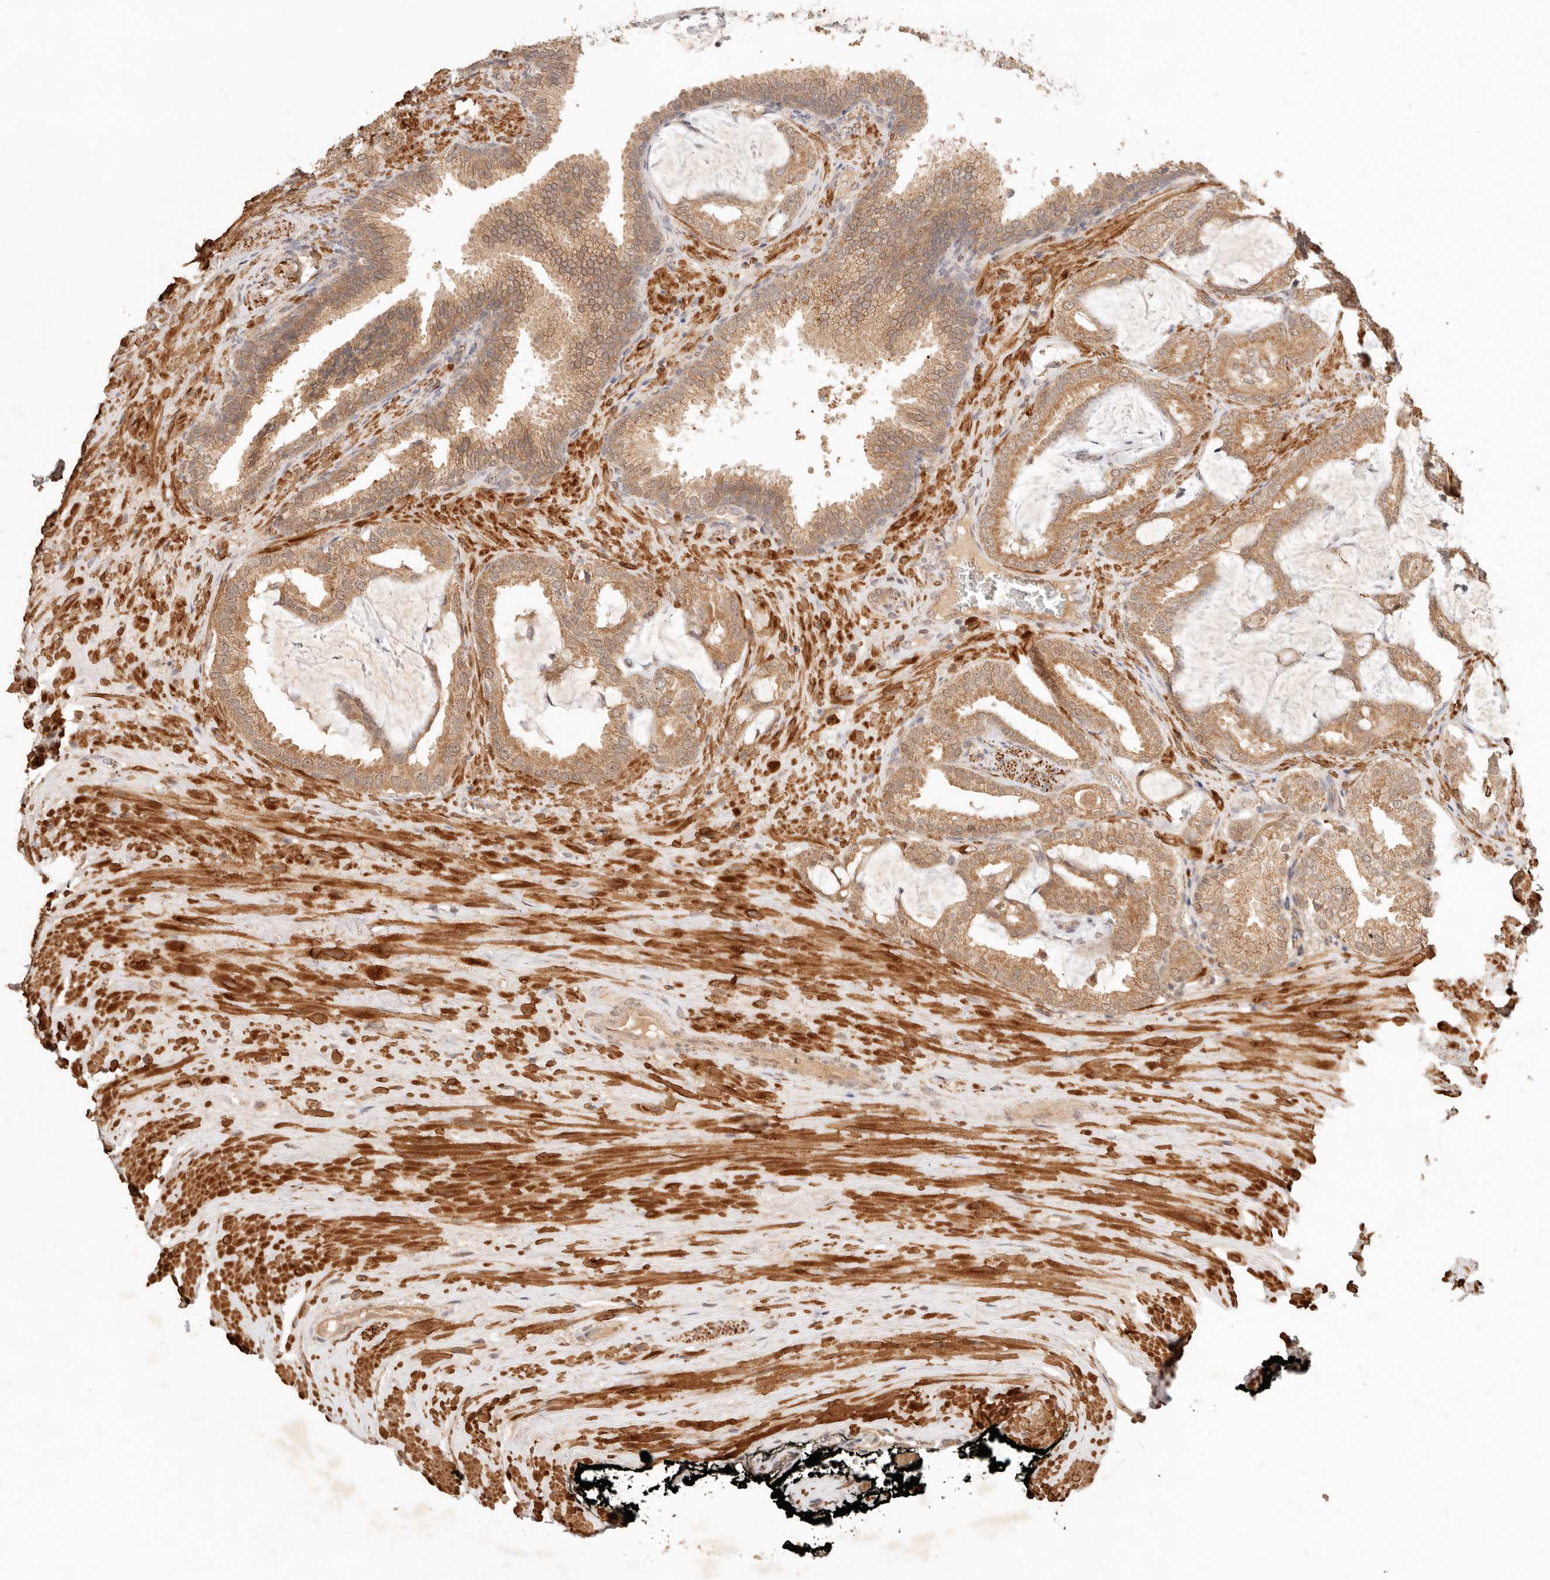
{"staining": {"intensity": "moderate", "quantity": ">75%", "location": "cytoplasmic/membranous"}, "tissue": "prostate cancer", "cell_type": "Tumor cells", "image_type": "cancer", "snomed": [{"axis": "morphology", "description": "Adenocarcinoma, Low grade"}, {"axis": "topography", "description": "Prostate"}], "caption": "An IHC micrograph of tumor tissue is shown. Protein staining in brown shows moderate cytoplasmic/membranous positivity in prostate cancer within tumor cells.", "gene": "TRIM11", "patient": {"sex": "male", "age": 71}}